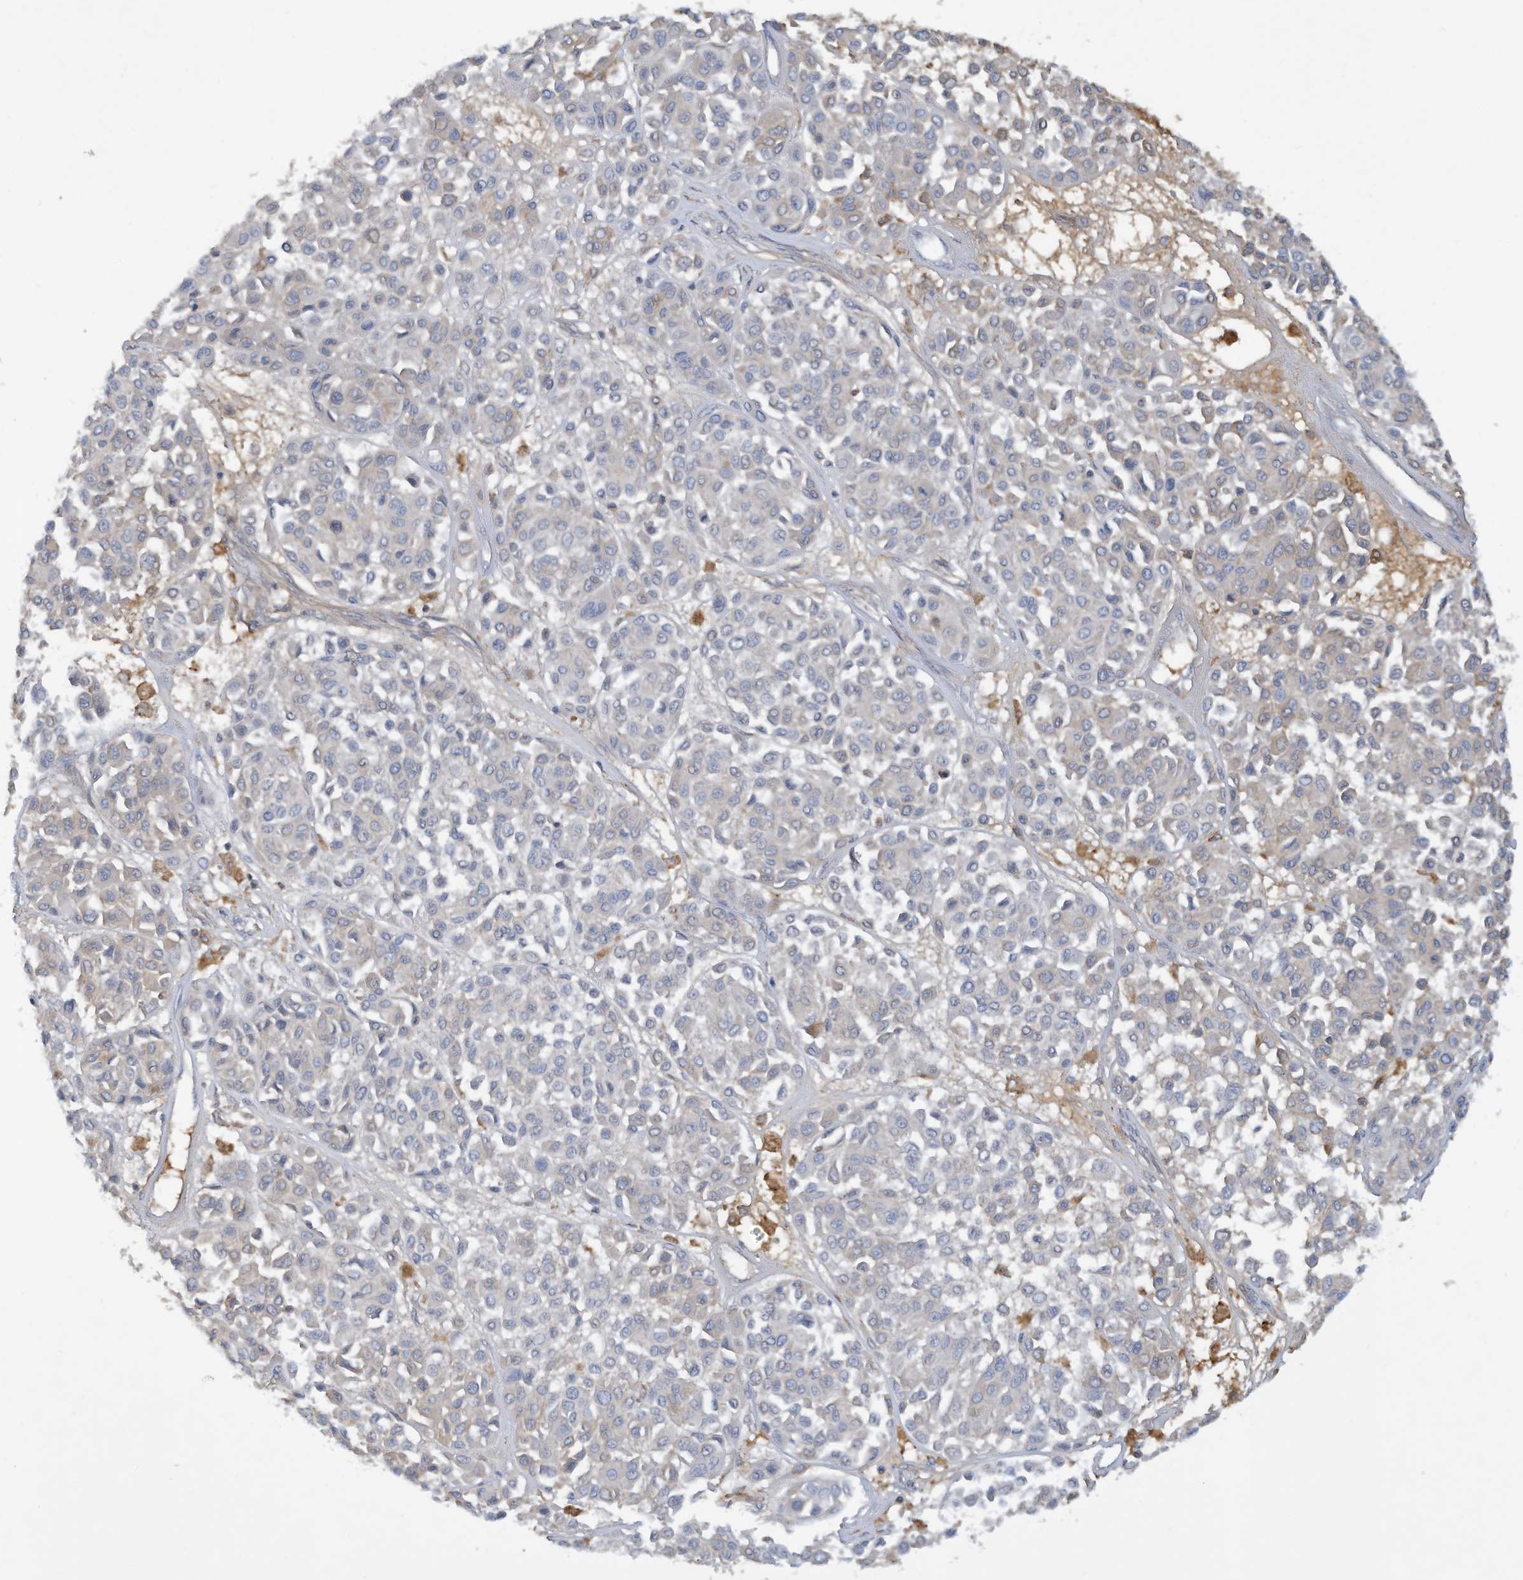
{"staining": {"intensity": "negative", "quantity": "none", "location": "none"}, "tissue": "melanoma", "cell_type": "Tumor cells", "image_type": "cancer", "snomed": [{"axis": "morphology", "description": "Malignant melanoma, Metastatic site"}, {"axis": "topography", "description": "Soft tissue"}], "caption": "Tumor cells are negative for protein expression in human melanoma.", "gene": "HAS3", "patient": {"sex": "male", "age": 41}}